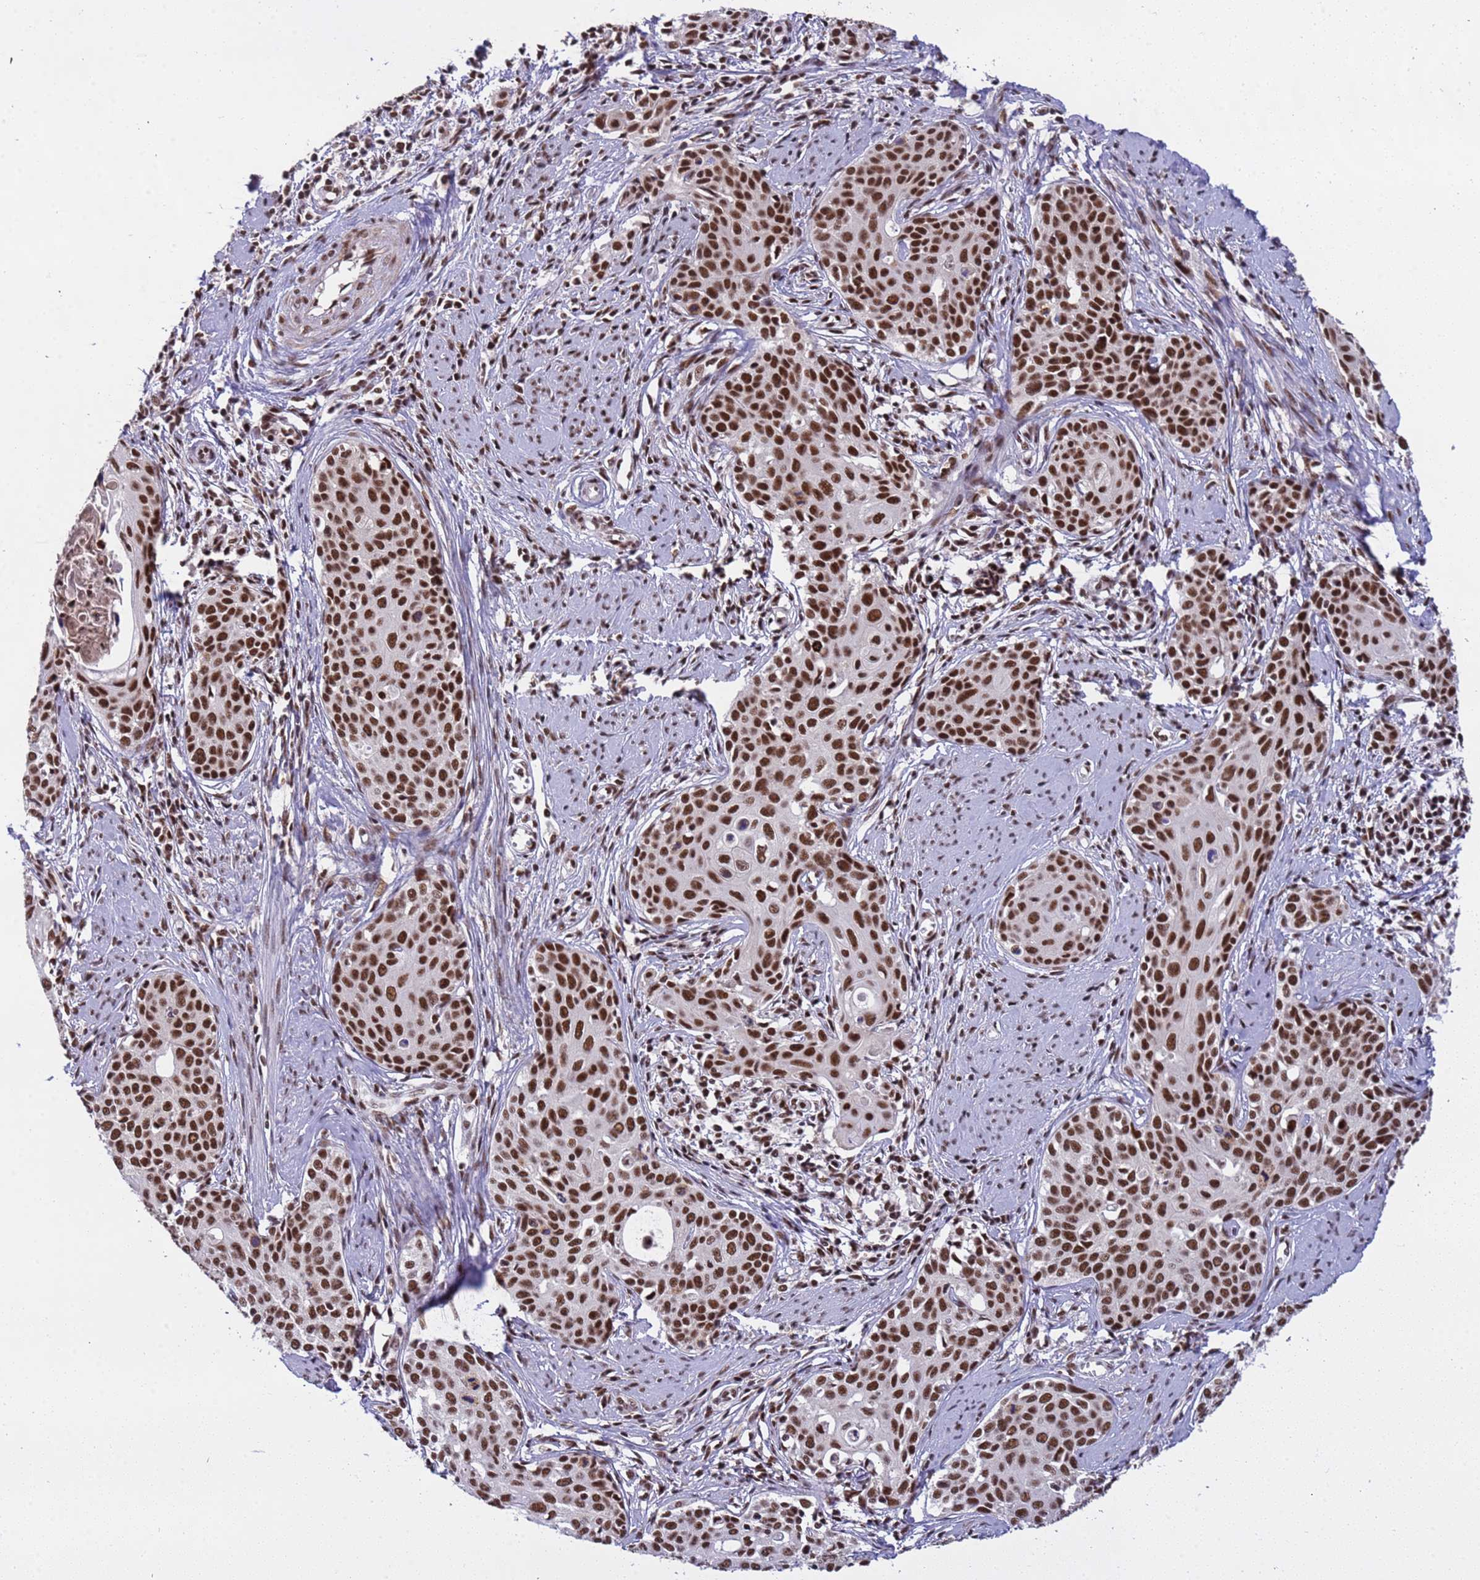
{"staining": {"intensity": "strong", "quantity": ">75%", "location": "nuclear"}, "tissue": "cervical cancer", "cell_type": "Tumor cells", "image_type": "cancer", "snomed": [{"axis": "morphology", "description": "Squamous cell carcinoma, NOS"}, {"axis": "topography", "description": "Cervix"}], "caption": "Cervical cancer stained for a protein shows strong nuclear positivity in tumor cells.", "gene": "SRRT", "patient": {"sex": "female", "age": 46}}